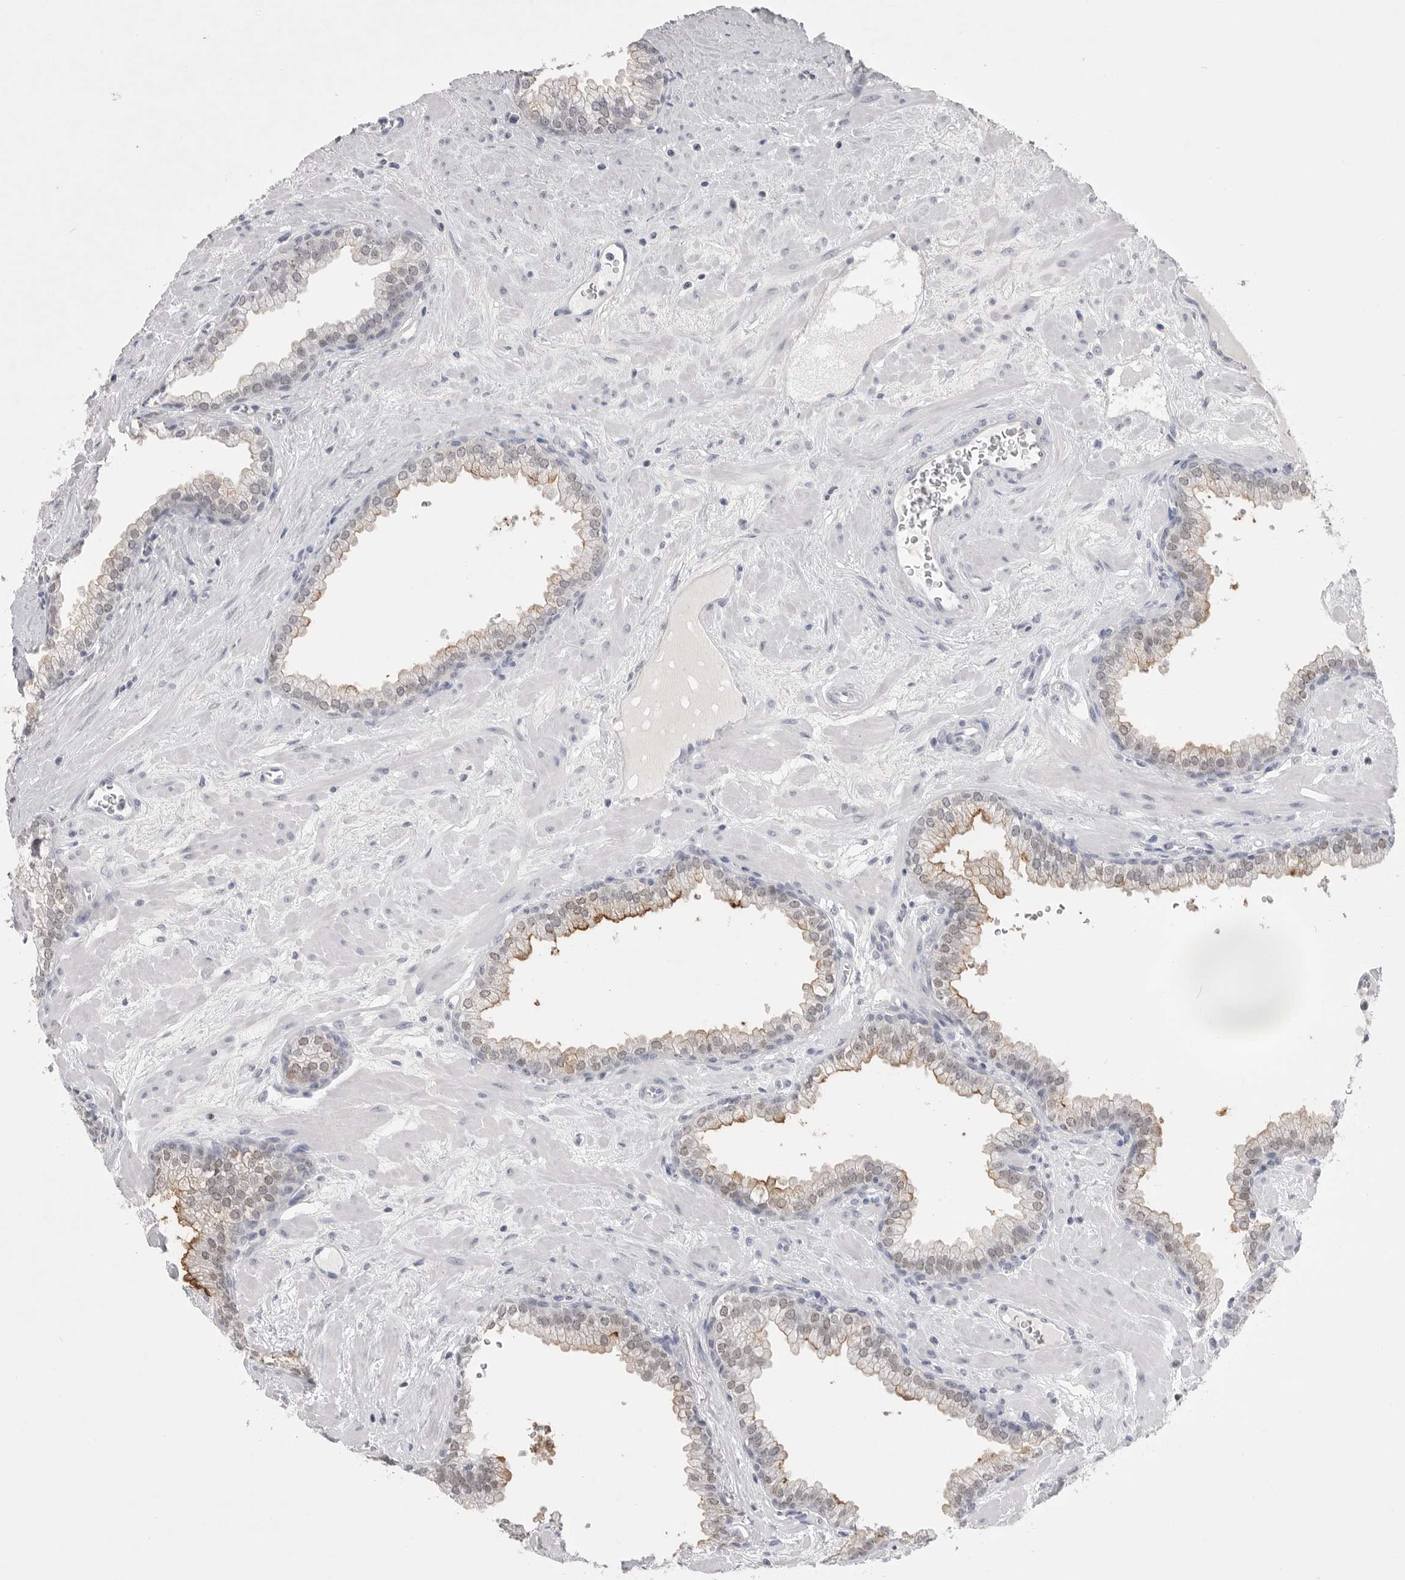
{"staining": {"intensity": "moderate", "quantity": "25%-75%", "location": "cytoplasmic/membranous,nuclear"}, "tissue": "prostate", "cell_type": "Glandular cells", "image_type": "normal", "snomed": [{"axis": "morphology", "description": "Normal tissue, NOS"}, {"axis": "morphology", "description": "Urothelial carcinoma, Low grade"}, {"axis": "topography", "description": "Urinary bladder"}, {"axis": "topography", "description": "Prostate"}], "caption": "High-magnification brightfield microscopy of benign prostate stained with DAB (3,3'-diaminobenzidine) (brown) and counterstained with hematoxylin (blue). glandular cells exhibit moderate cytoplasmic/membranous,nuclear staining is present in about25%-75% of cells.", "gene": "ZBTB7B", "patient": {"sex": "male", "age": 60}}